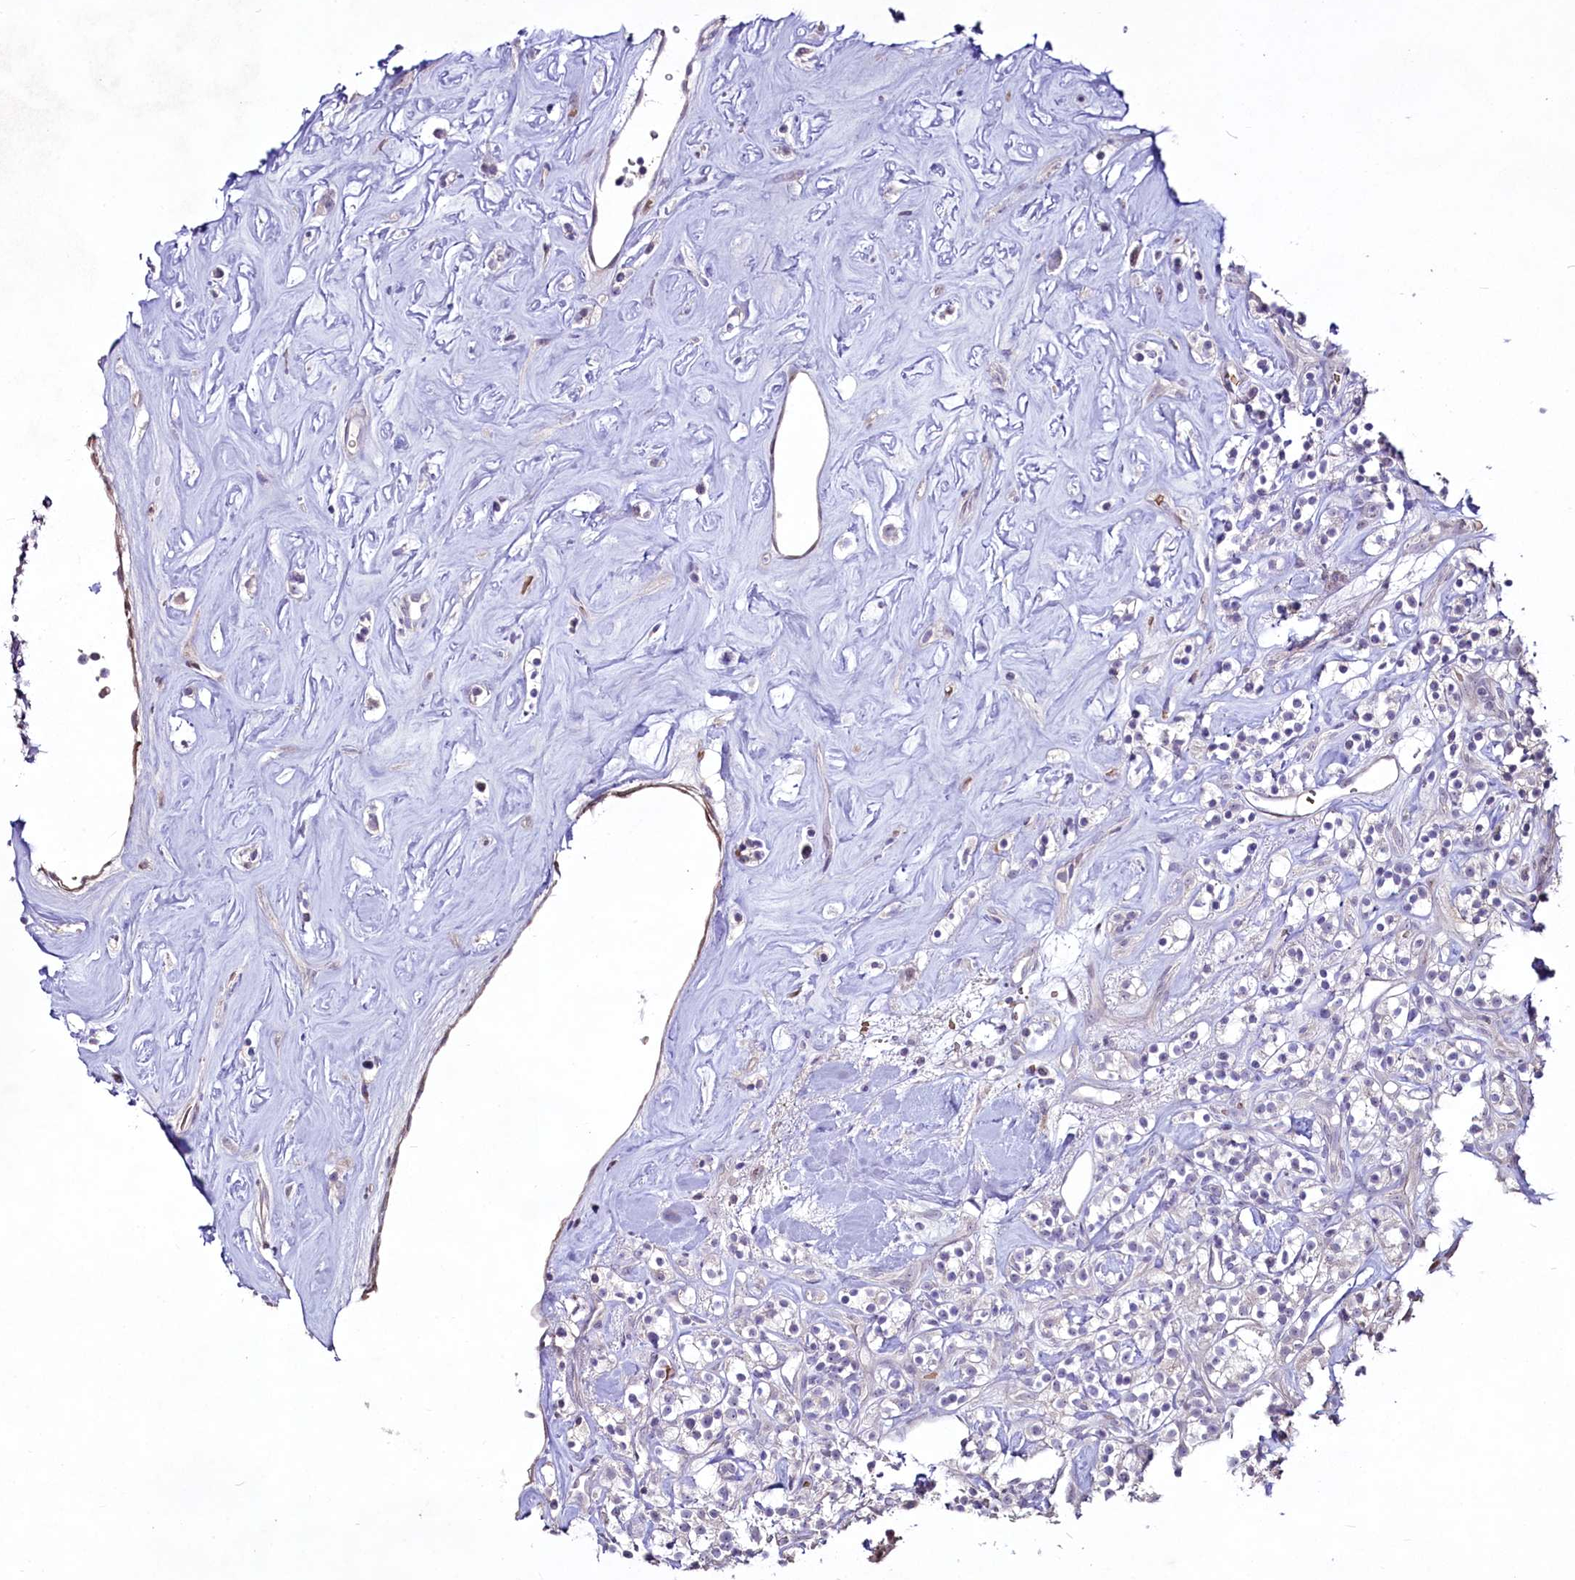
{"staining": {"intensity": "negative", "quantity": "none", "location": "none"}, "tissue": "renal cancer", "cell_type": "Tumor cells", "image_type": "cancer", "snomed": [{"axis": "morphology", "description": "Adenocarcinoma, NOS"}, {"axis": "topography", "description": "Kidney"}], "caption": "Immunohistochemistry (IHC) photomicrograph of neoplastic tissue: human renal cancer stained with DAB (3,3'-diaminobenzidine) reveals no significant protein staining in tumor cells.", "gene": "SUSD3", "patient": {"sex": "male", "age": 77}}